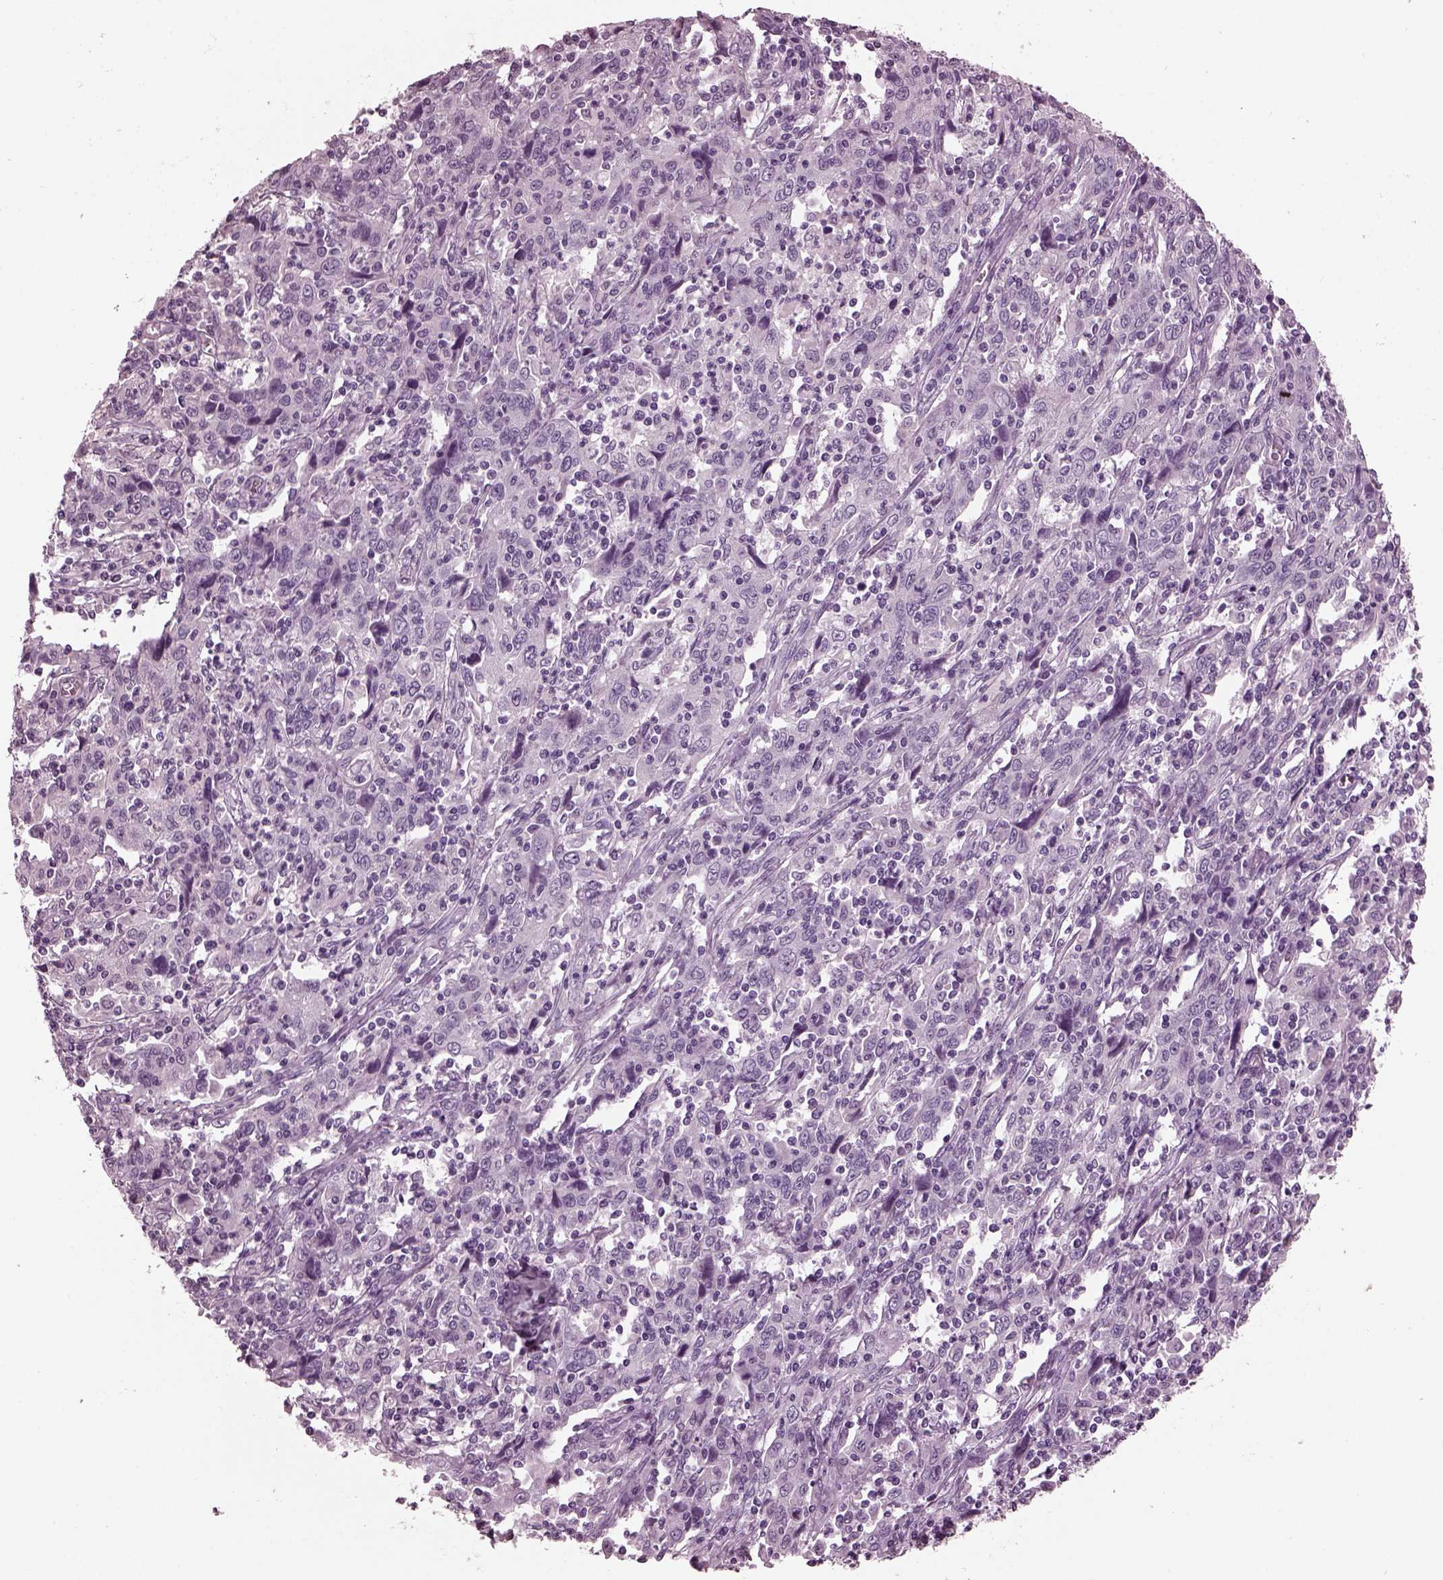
{"staining": {"intensity": "negative", "quantity": "none", "location": "none"}, "tissue": "cervical cancer", "cell_type": "Tumor cells", "image_type": "cancer", "snomed": [{"axis": "morphology", "description": "Squamous cell carcinoma, NOS"}, {"axis": "topography", "description": "Cervix"}], "caption": "Micrograph shows no protein expression in tumor cells of cervical cancer tissue. (DAB immunohistochemistry with hematoxylin counter stain).", "gene": "MIB2", "patient": {"sex": "female", "age": 46}}